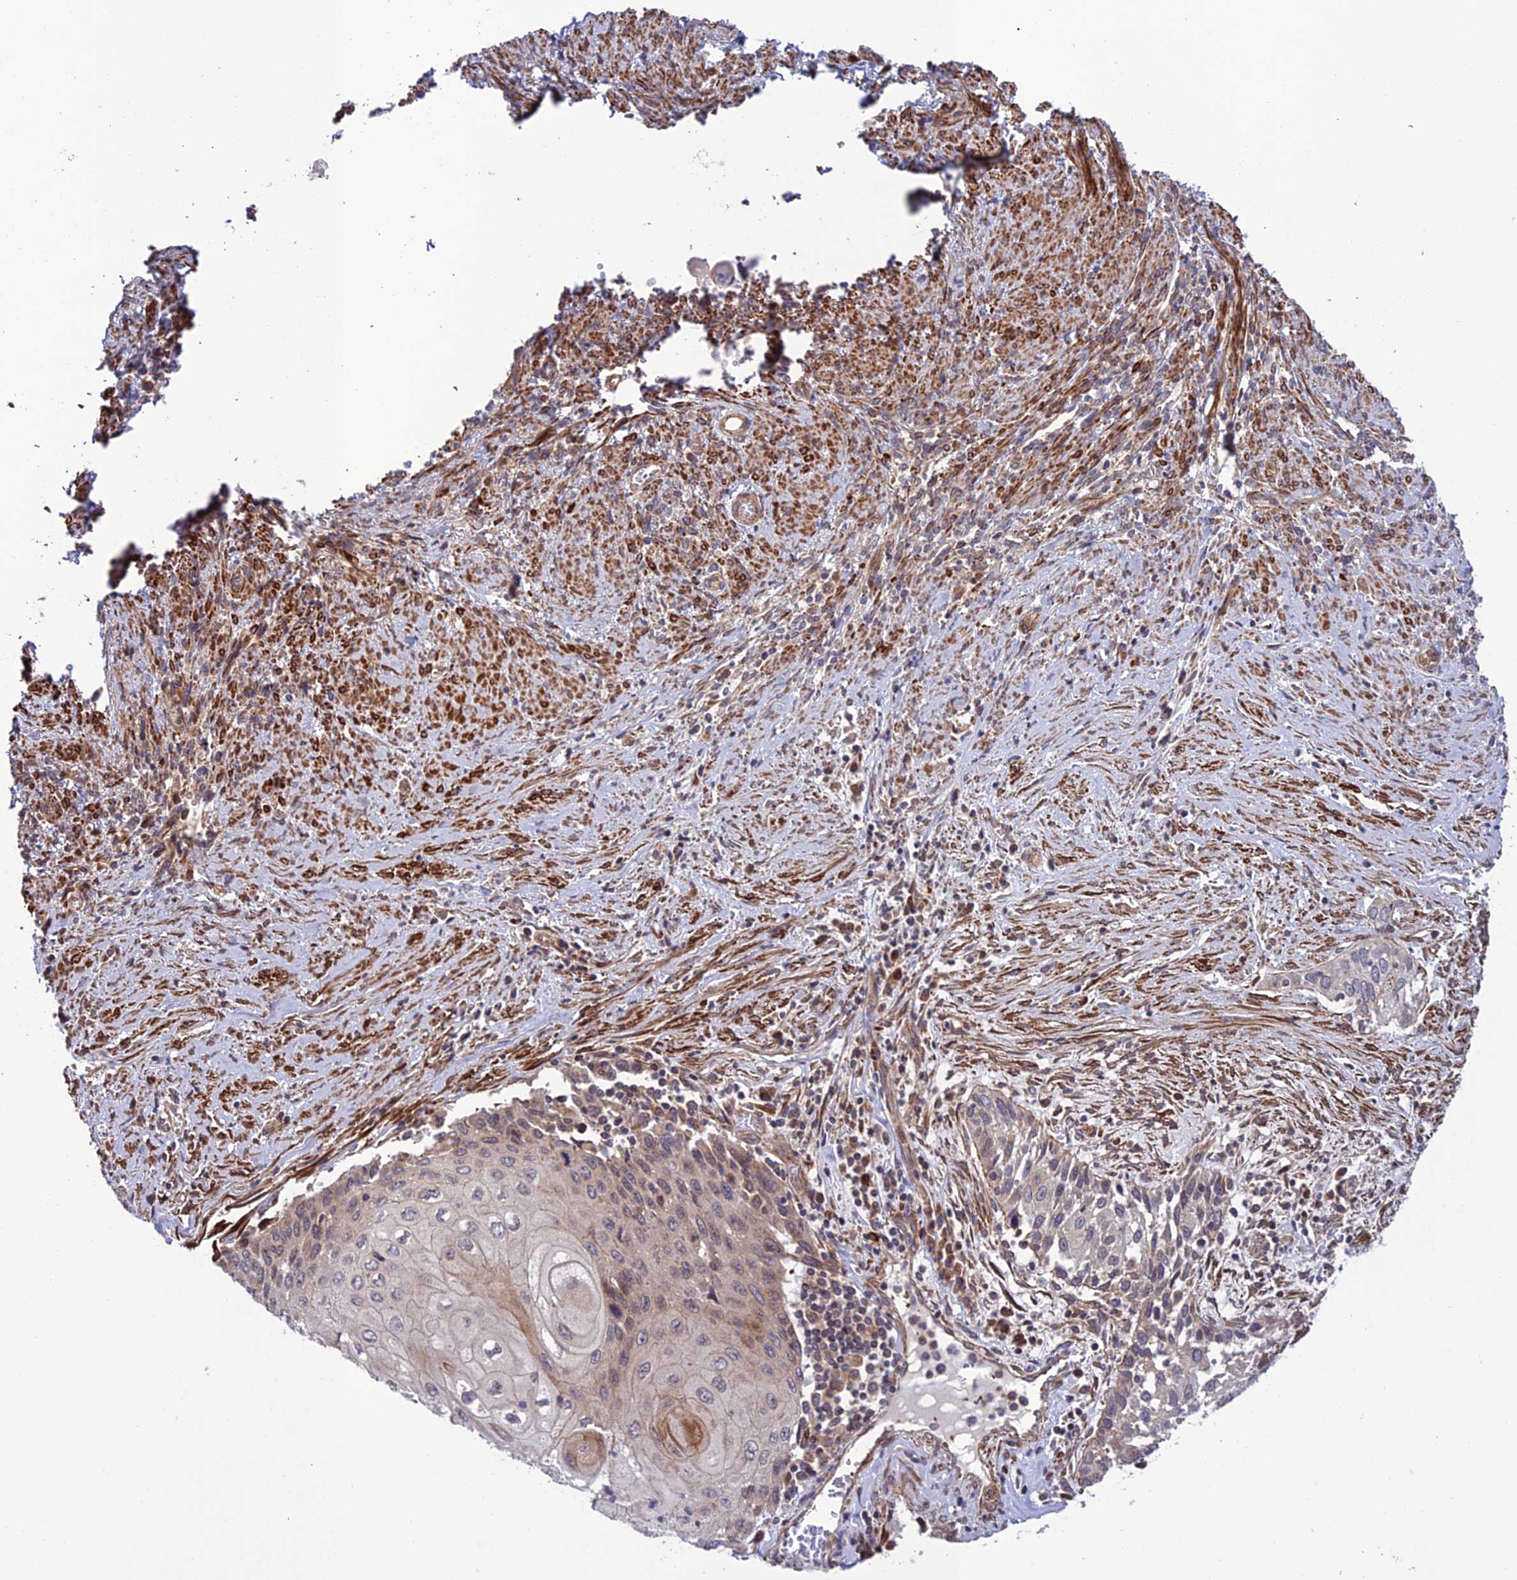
{"staining": {"intensity": "weak", "quantity": "<25%", "location": "cytoplasmic/membranous"}, "tissue": "cervical cancer", "cell_type": "Tumor cells", "image_type": "cancer", "snomed": [{"axis": "morphology", "description": "Squamous cell carcinoma, NOS"}, {"axis": "topography", "description": "Cervix"}], "caption": "Immunohistochemistry (IHC) micrograph of neoplastic tissue: human cervical cancer stained with DAB reveals no significant protein positivity in tumor cells.", "gene": "TNIP3", "patient": {"sex": "female", "age": 67}}